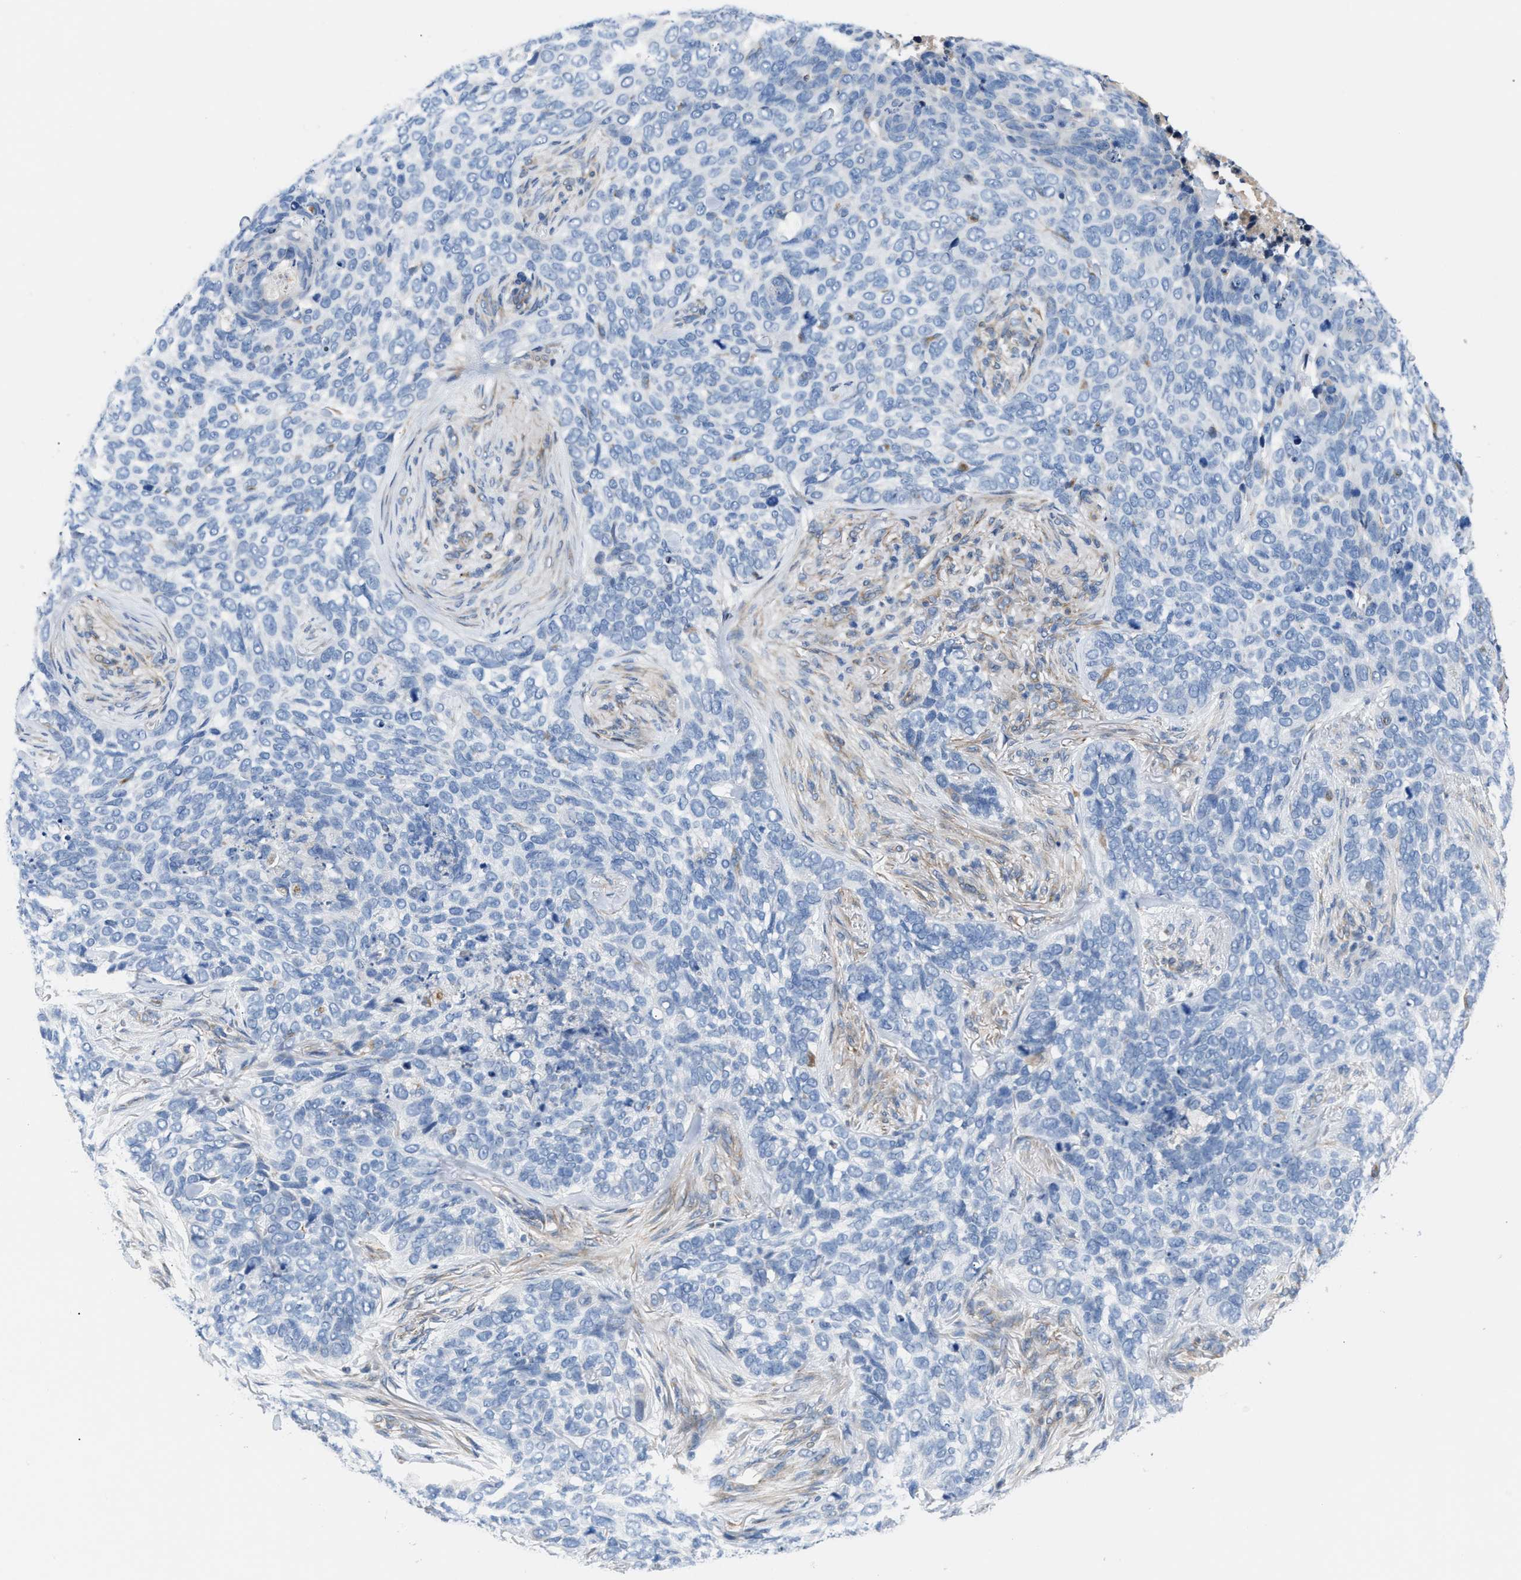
{"staining": {"intensity": "negative", "quantity": "none", "location": "none"}, "tissue": "skin cancer", "cell_type": "Tumor cells", "image_type": "cancer", "snomed": [{"axis": "morphology", "description": "Basal cell carcinoma"}, {"axis": "topography", "description": "Skin"}], "caption": "Tumor cells show no significant positivity in basal cell carcinoma (skin). (Stains: DAB immunohistochemistry (IHC) with hematoxylin counter stain, Microscopy: brightfield microscopy at high magnification).", "gene": "TFPI", "patient": {"sex": "female", "age": 64}}